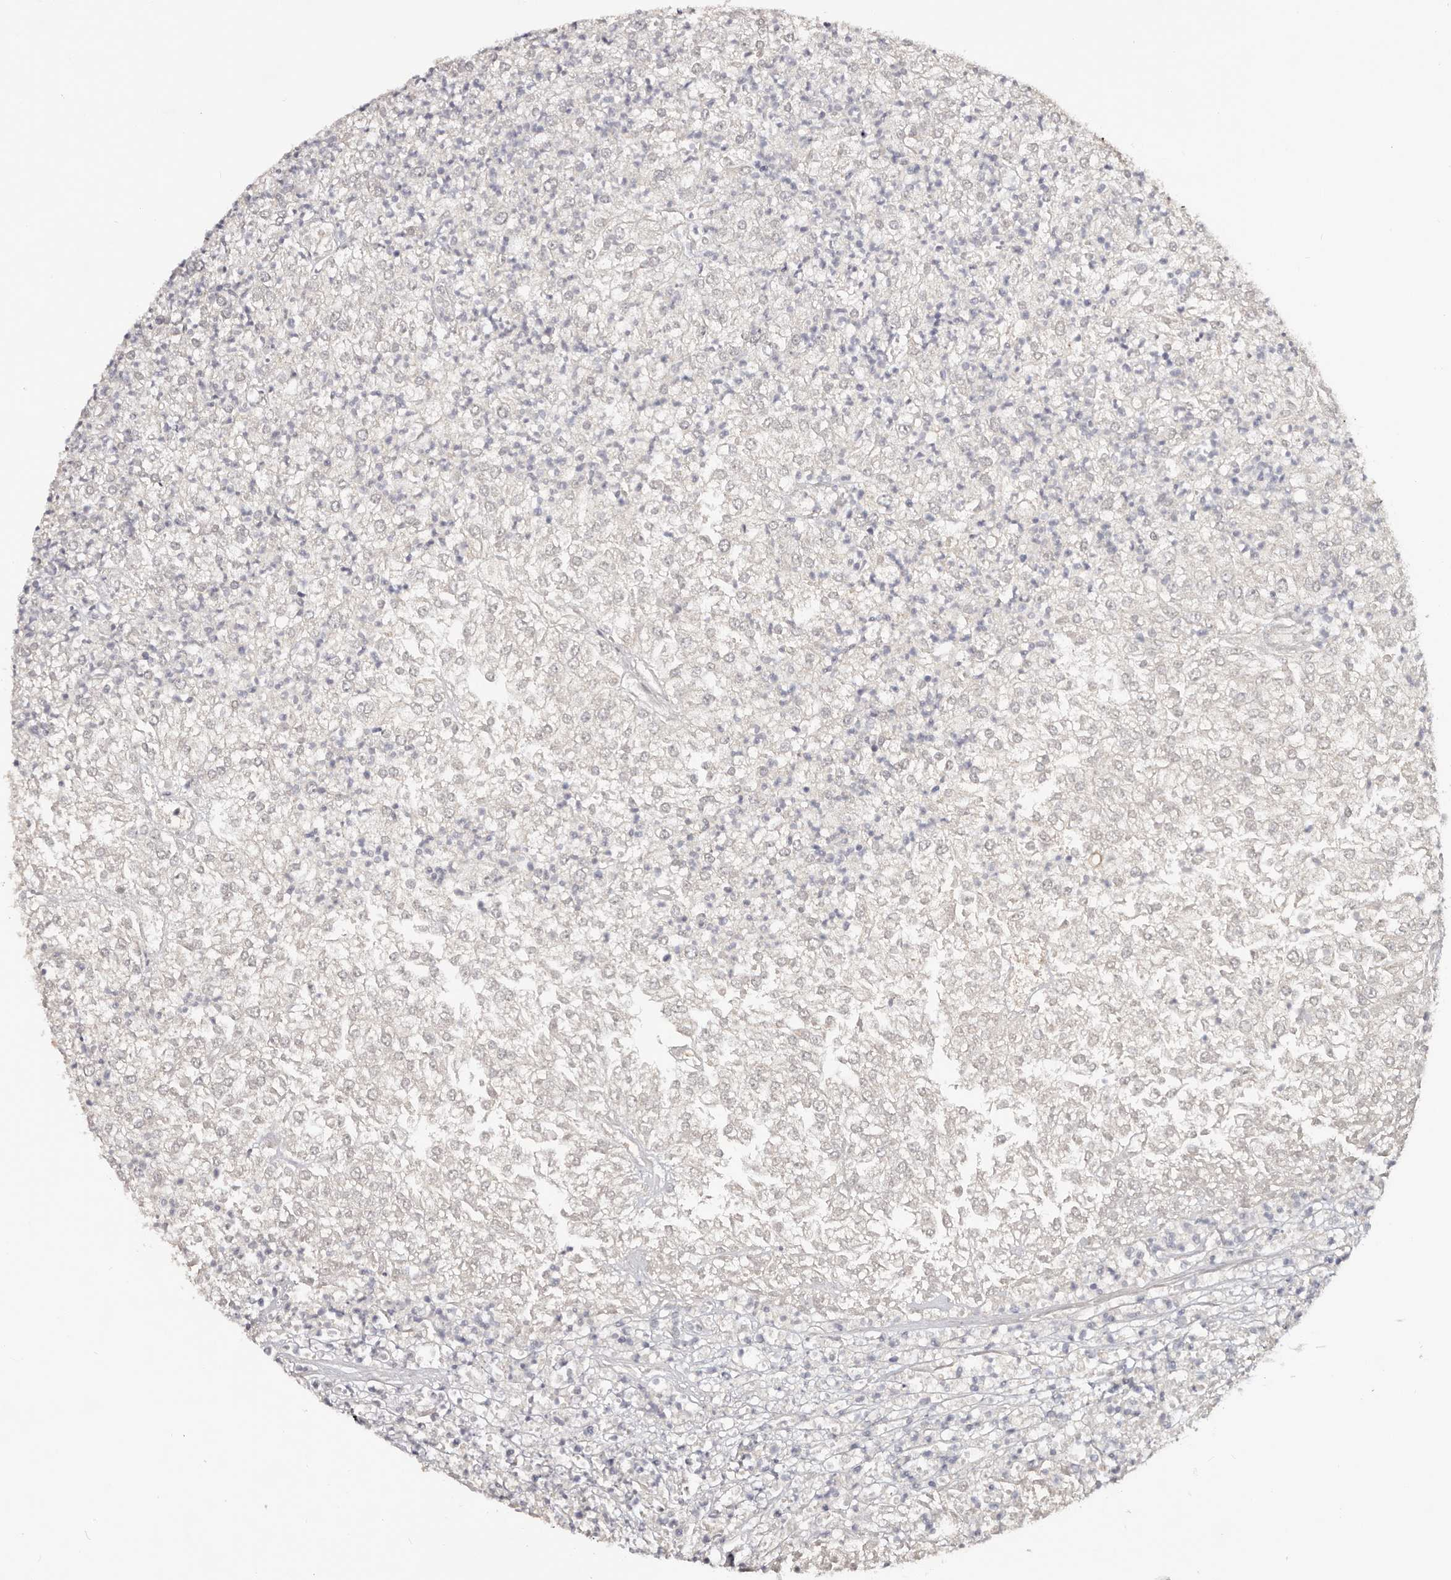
{"staining": {"intensity": "negative", "quantity": "none", "location": "none"}, "tissue": "renal cancer", "cell_type": "Tumor cells", "image_type": "cancer", "snomed": [{"axis": "morphology", "description": "Adenocarcinoma, NOS"}, {"axis": "topography", "description": "Kidney"}], "caption": "A photomicrograph of human renal adenocarcinoma is negative for staining in tumor cells. Nuclei are stained in blue.", "gene": "CCDC190", "patient": {"sex": "female", "age": 54}}